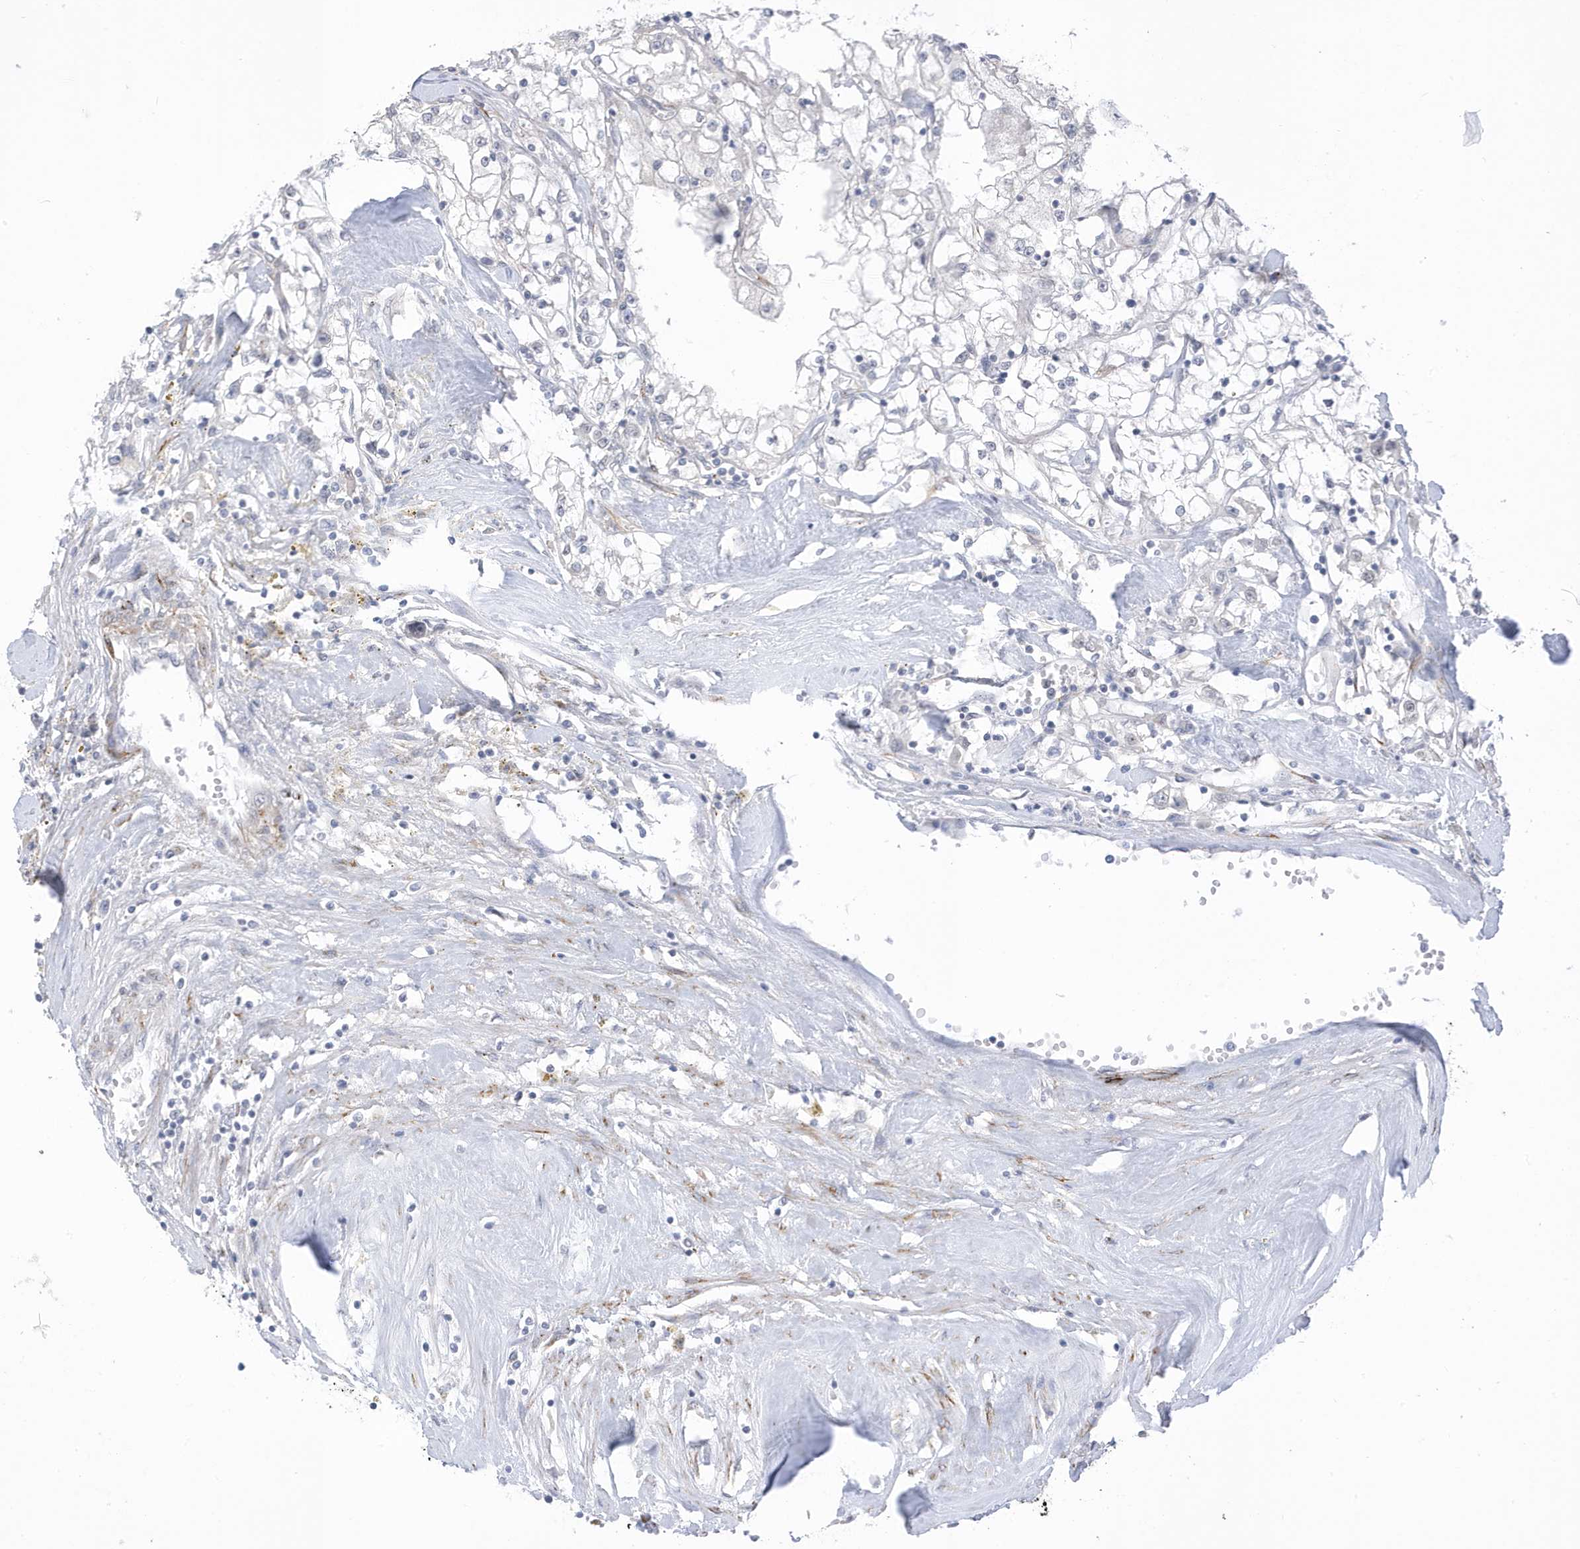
{"staining": {"intensity": "negative", "quantity": "none", "location": "none"}, "tissue": "renal cancer", "cell_type": "Tumor cells", "image_type": "cancer", "snomed": [{"axis": "morphology", "description": "Adenocarcinoma, NOS"}, {"axis": "topography", "description": "Kidney"}], "caption": "Tumor cells show no significant staining in renal cancer (adenocarcinoma).", "gene": "PERM1", "patient": {"sex": "male", "age": 56}}